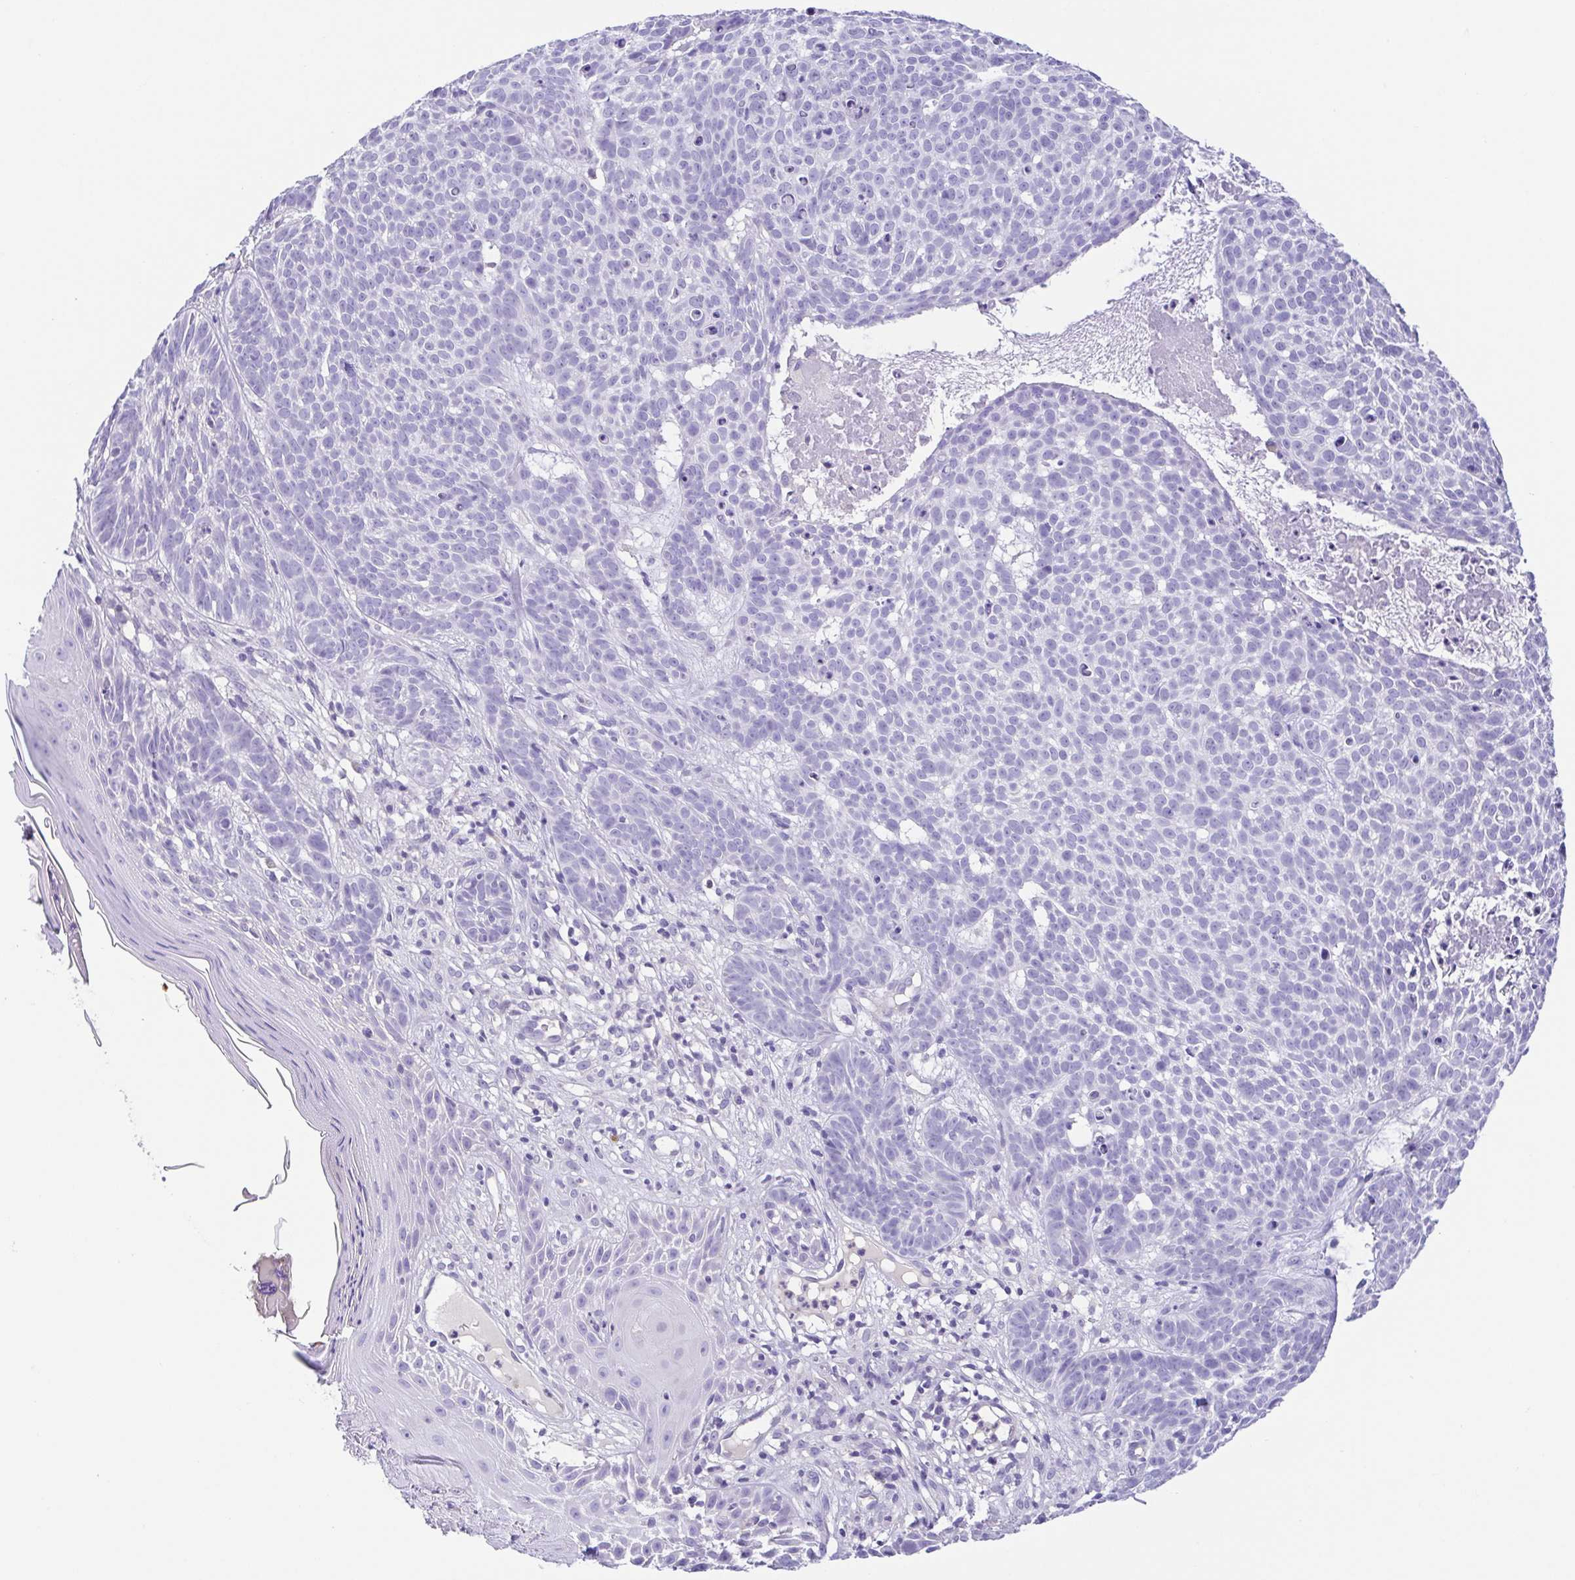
{"staining": {"intensity": "negative", "quantity": "none", "location": "none"}, "tissue": "skin cancer", "cell_type": "Tumor cells", "image_type": "cancer", "snomed": [{"axis": "morphology", "description": "Basal cell carcinoma"}, {"axis": "topography", "description": "Skin"}], "caption": "A high-resolution micrograph shows immunohistochemistry staining of skin basal cell carcinoma, which demonstrates no significant expression in tumor cells. (Immunohistochemistry, brightfield microscopy, high magnification).", "gene": "ARPP21", "patient": {"sex": "male", "age": 90}}